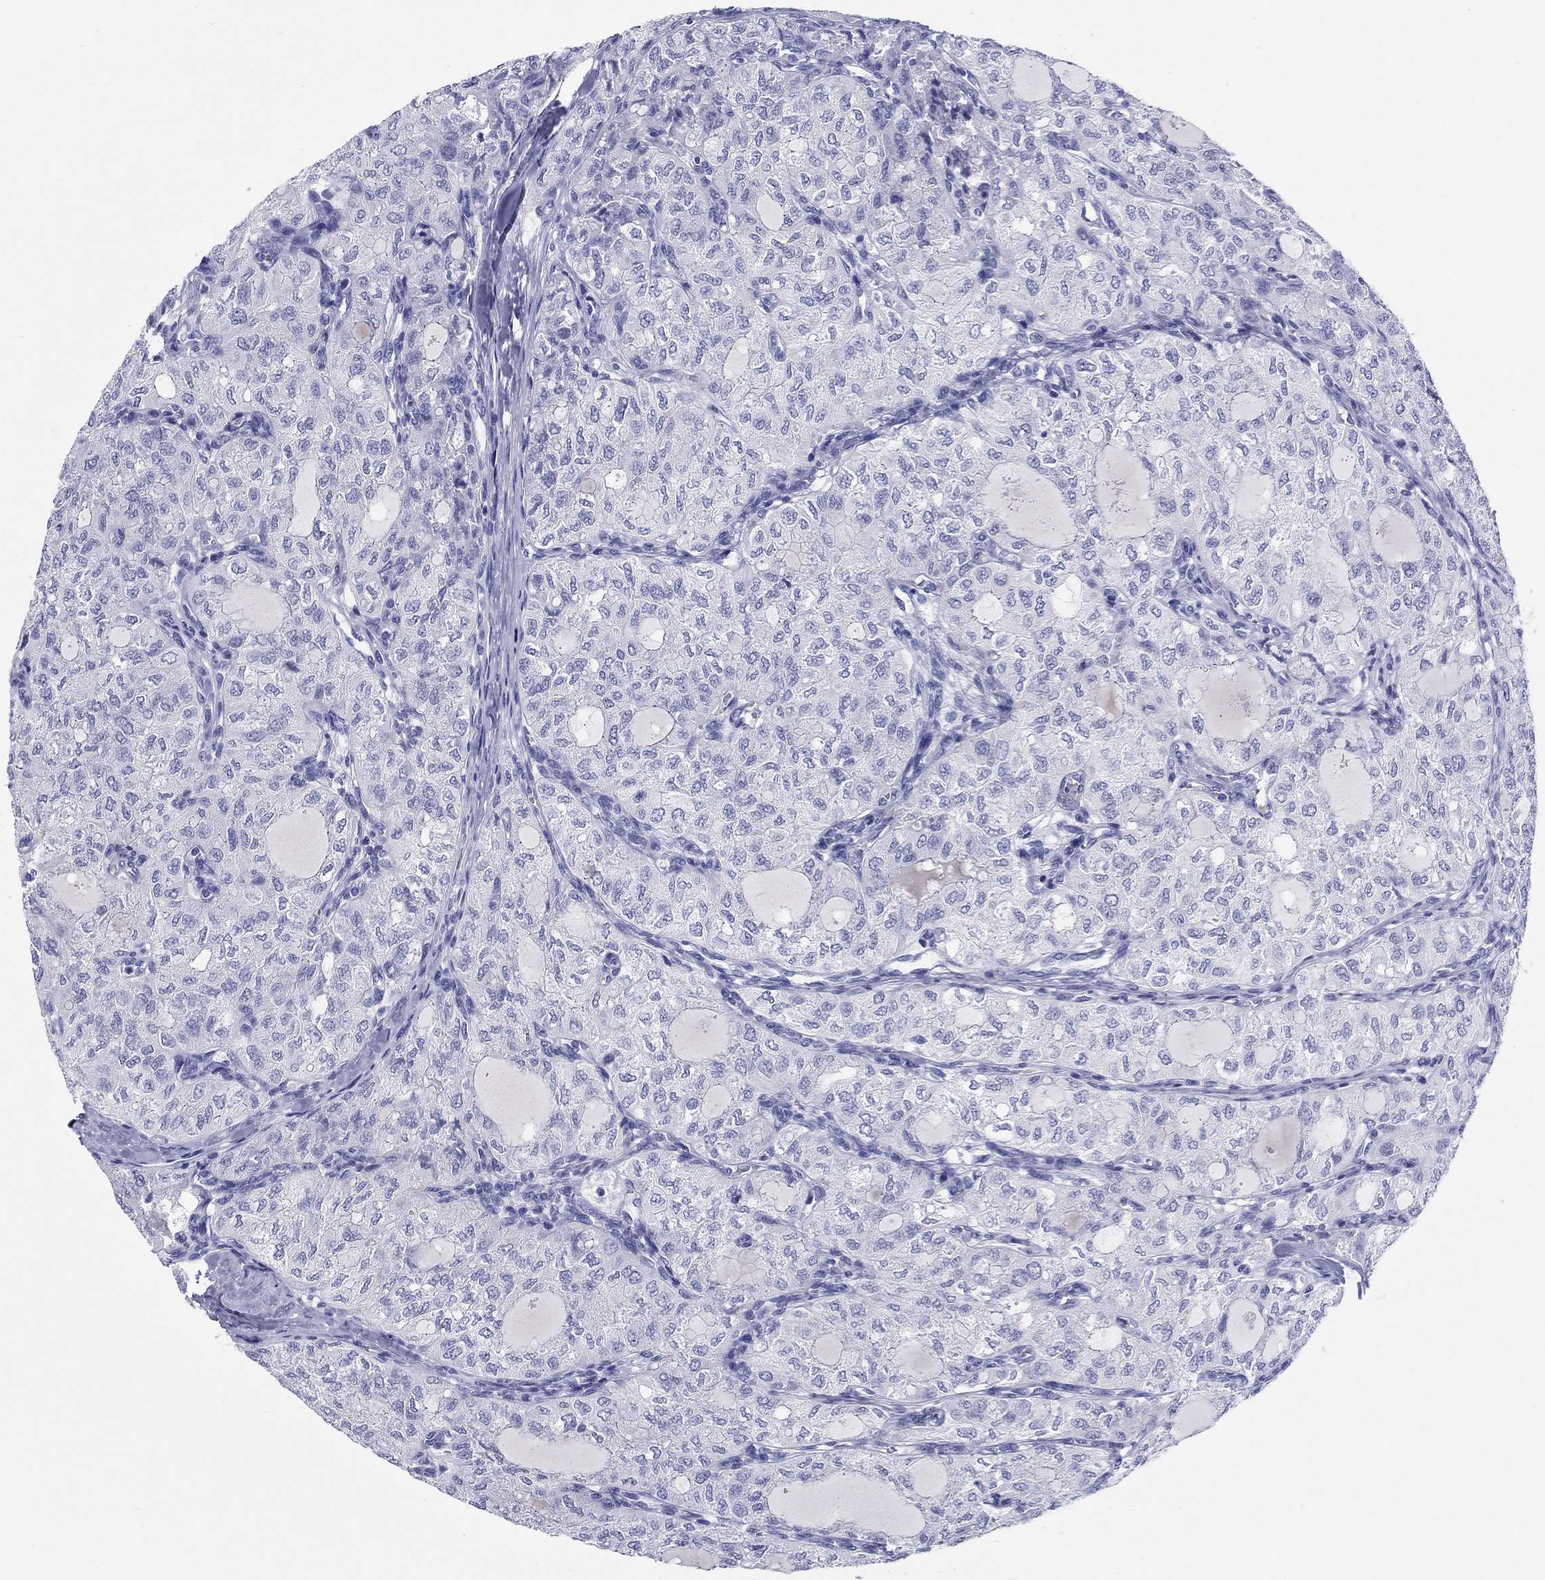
{"staining": {"intensity": "negative", "quantity": "none", "location": "none"}, "tissue": "thyroid cancer", "cell_type": "Tumor cells", "image_type": "cancer", "snomed": [{"axis": "morphology", "description": "Follicular adenoma carcinoma, NOS"}, {"axis": "topography", "description": "Thyroid gland"}], "caption": "Immunohistochemistry (IHC) micrograph of neoplastic tissue: thyroid follicular adenoma carcinoma stained with DAB demonstrates no significant protein expression in tumor cells.", "gene": "LAMP5", "patient": {"sex": "male", "age": 75}}